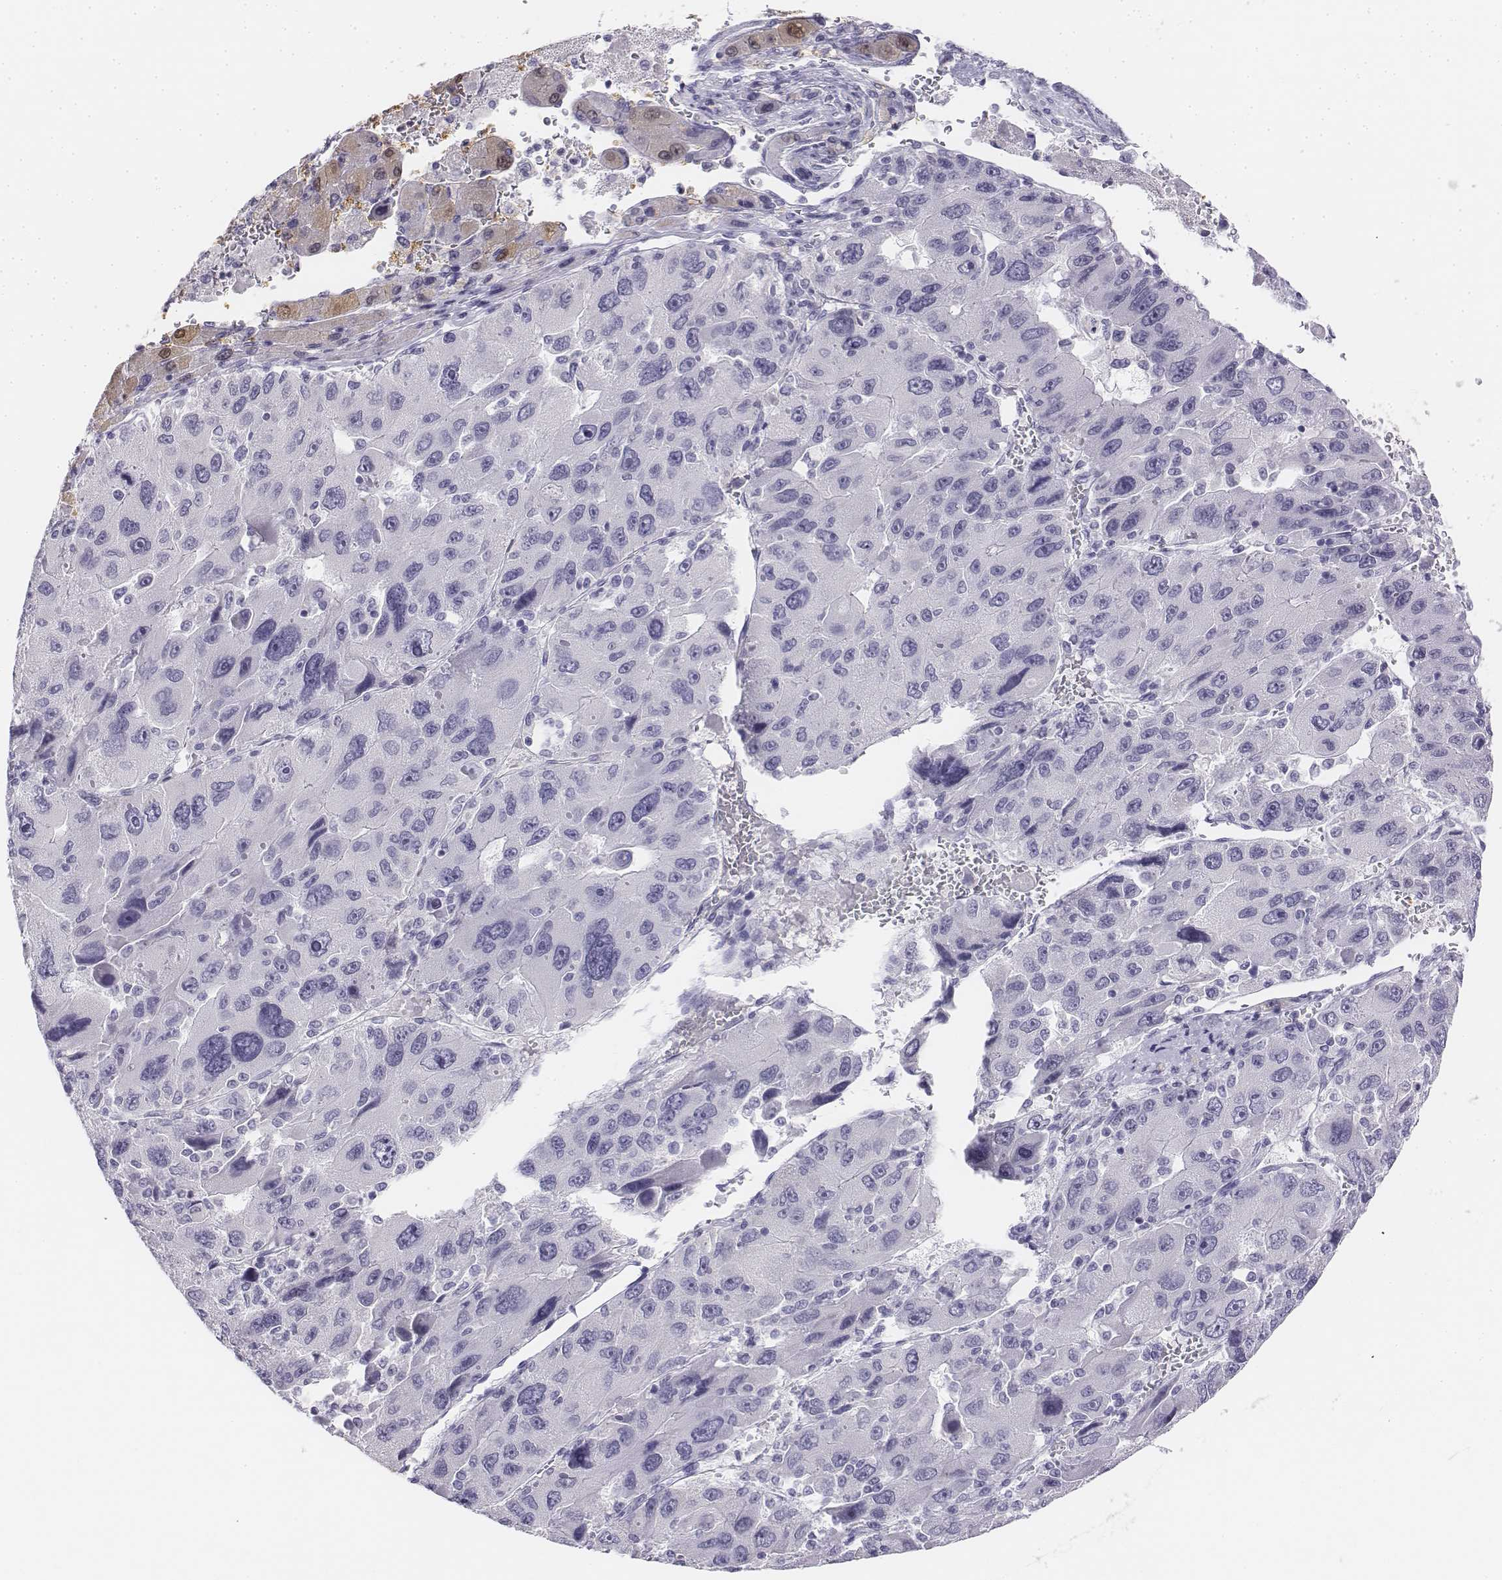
{"staining": {"intensity": "negative", "quantity": "none", "location": "none"}, "tissue": "liver cancer", "cell_type": "Tumor cells", "image_type": "cancer", "snomed": [{"axis": "morphology", "description": "Carcinoma, Hepatocellular, NOS"}, {"axis": "topography", "description": "Liver"}], "caption": "DAB immunohistochemical staining of liver cancer (hepatocellular carcinoma) shows no significant positivity in tumor cells.", "gene": "UCN2", "patient": {"sex": "female", "age": 41}}